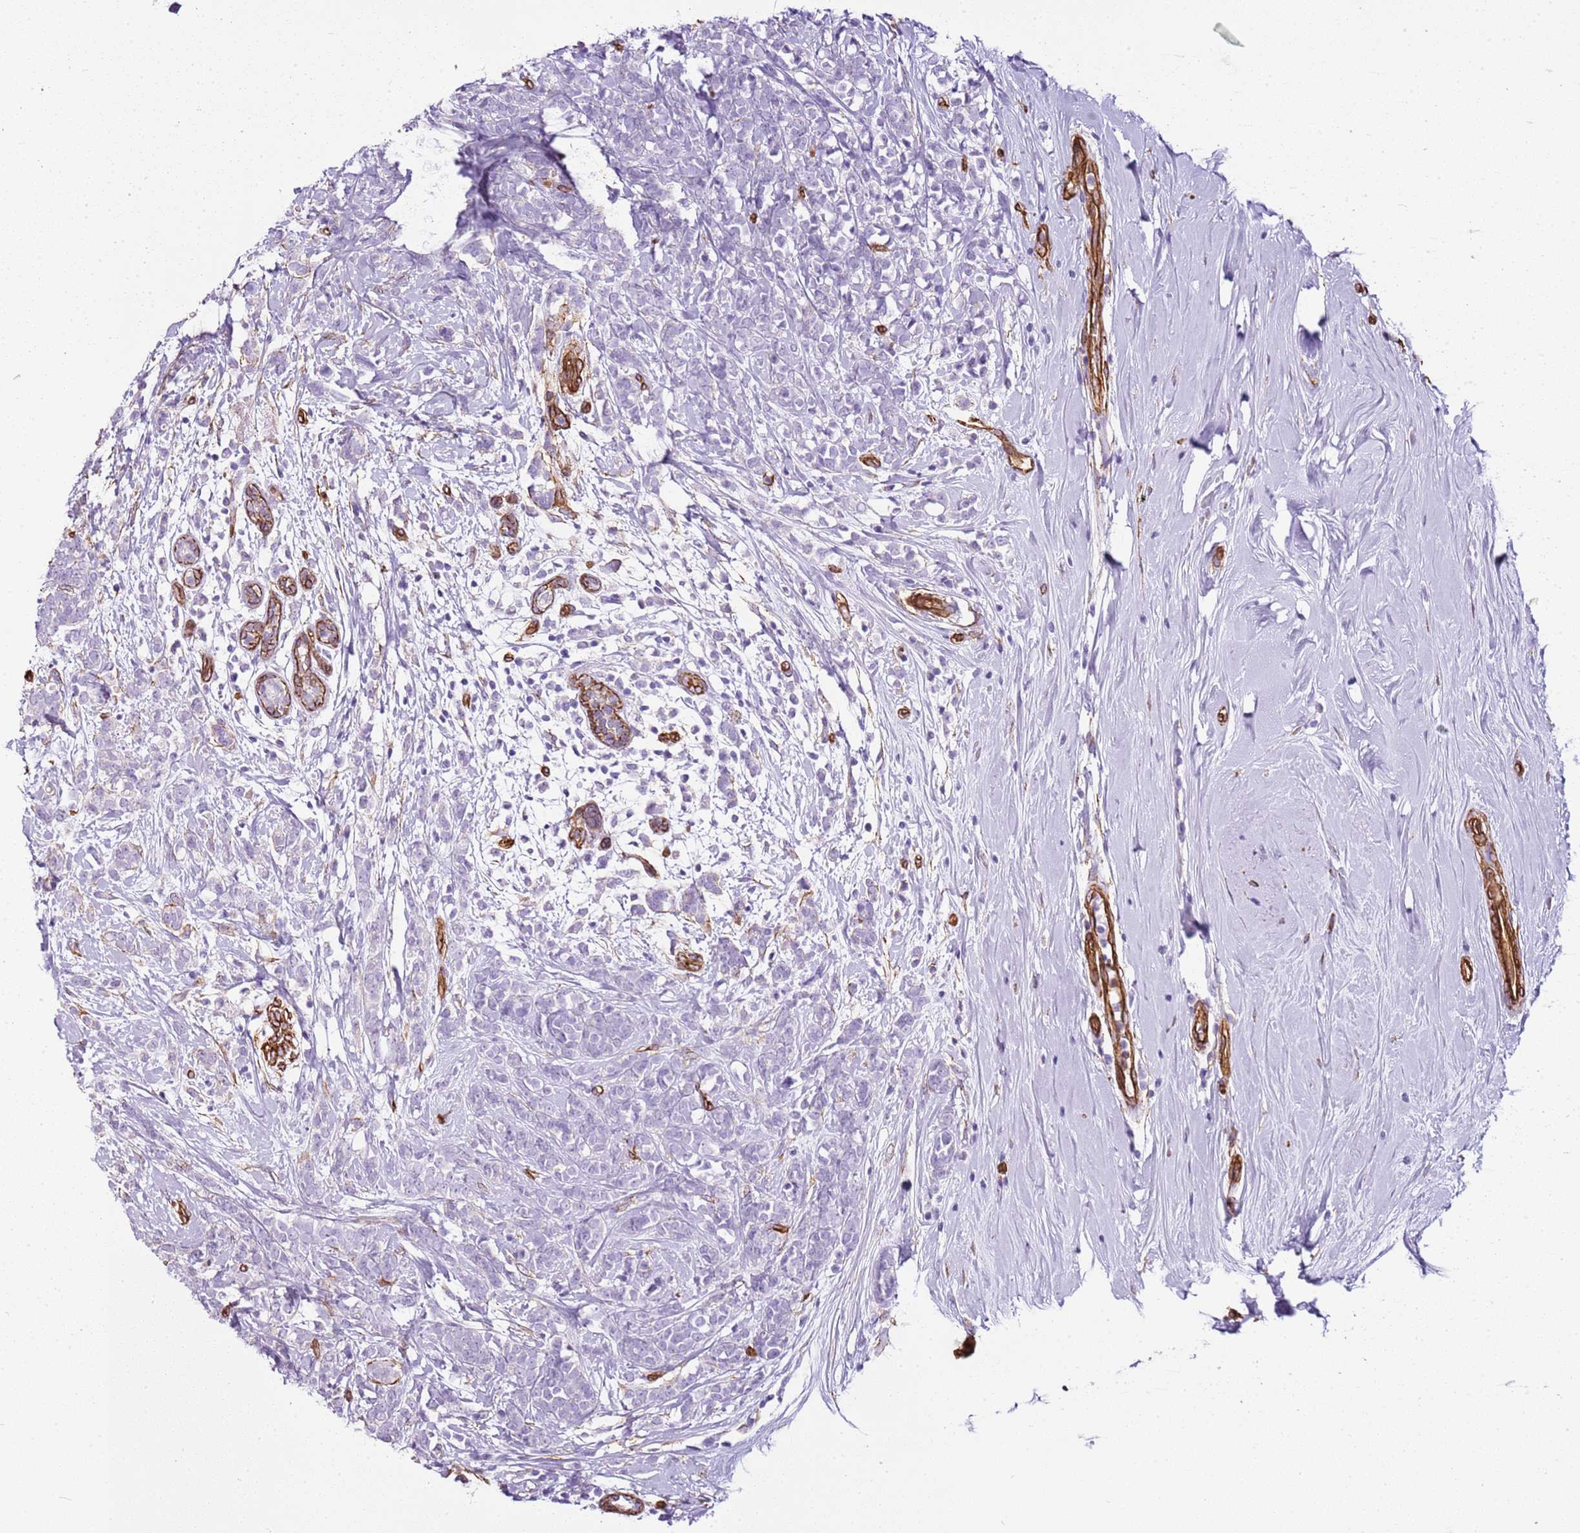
{"staining": {"intensity": "negative", "quantity": "none", "location": "none"}, "tissue": "breast cancer", "cell_type": "Tumor cells", "image_type": "cancer", "snomed": [{"axis": "morphology", "description": "Lobular carcinoma"}, {"axis": "topography", "description": "Breast"}], "caption": "Breast lobular carcinoma was stained to show a protein in brown. There is no significant staining in tumor cells.", "gene": "CTDSPL", "patient": {"sex": "female", "age": 58}}